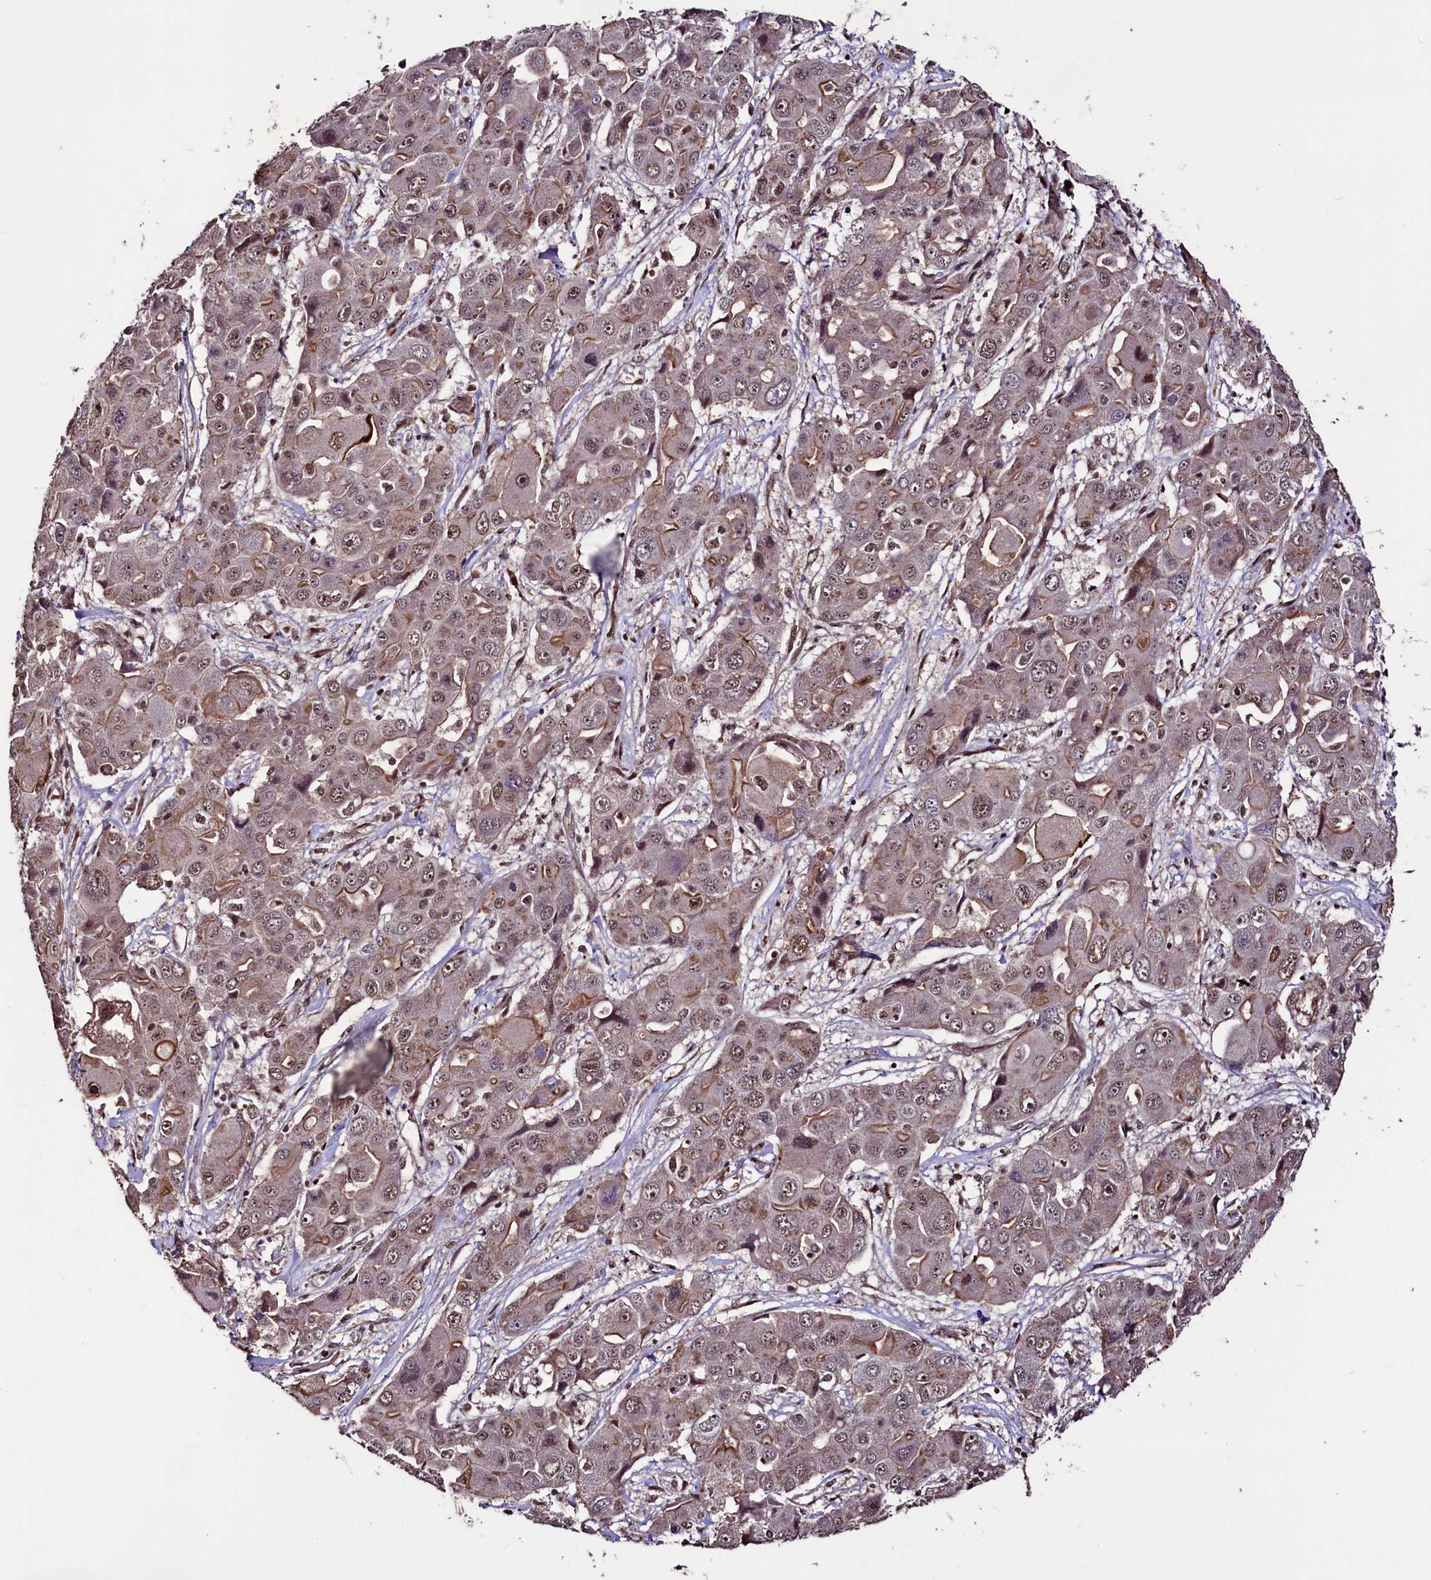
{"staining": {"intensity": "weak", "quantity": ">75%", "location": "nuclear"}, "tissue": "liver cancer", "cell_type": "Tumor cells", "image_type": "cancer", "snomed": [{"axis": "morphology", "description": "Cholangiocarcinoma"}, {"axis": "topography", "description": "Liver"}], "caption": "IHC histopathology image of neoplastic tissue: liver cancer (cholangiocarcinoma) stained using IHC exhibits low levels of weak protein expression localized specifically in the nuclear of tumor cells, appearing as a nuclear brown color.", "gene": "SFSWAP", "patient": {"sex": "male", "age": 67}}